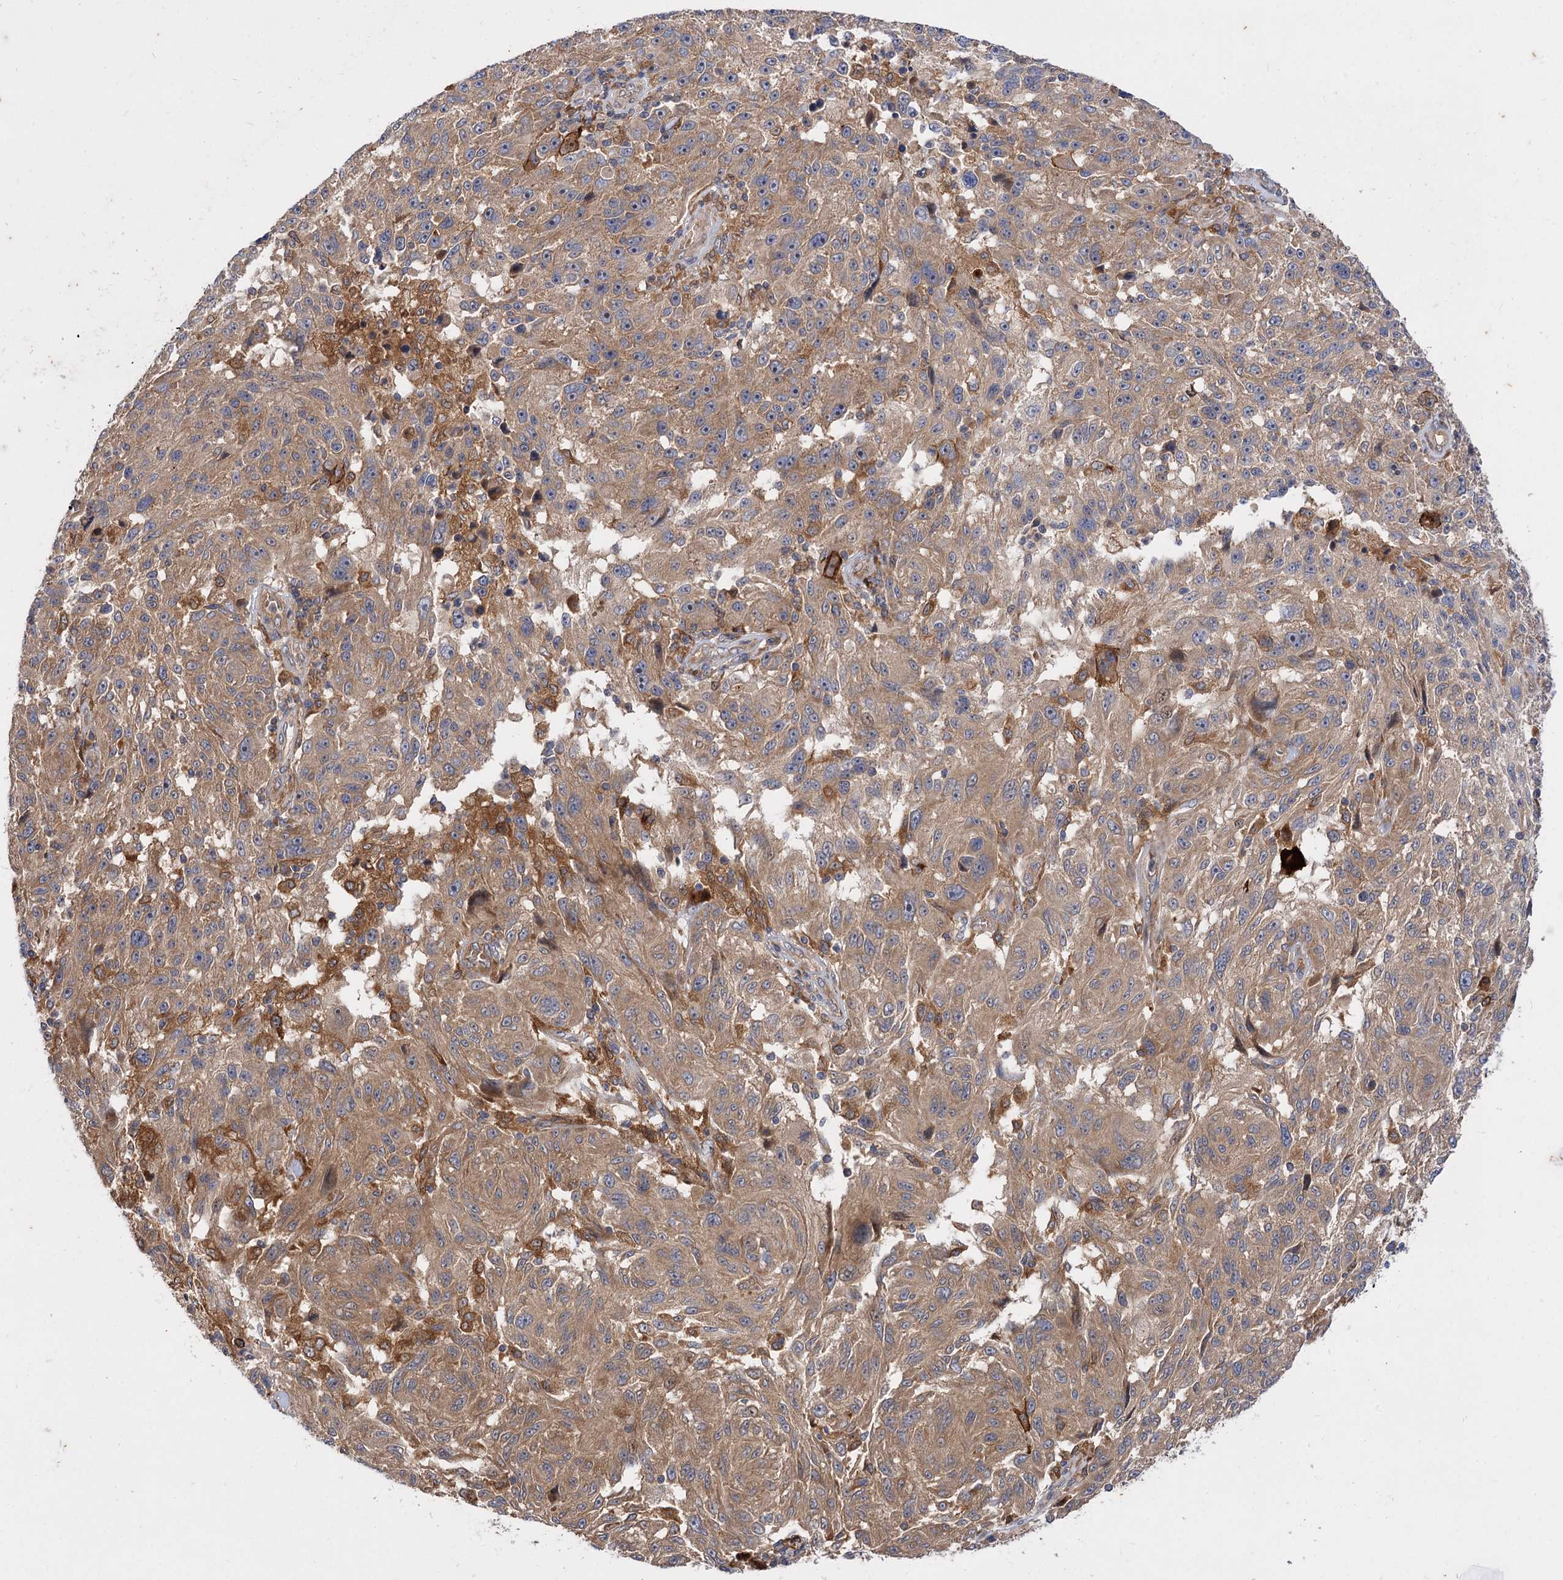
{"staining": {"intensity": "moderate", "quantity": ">75%", "location": "cytoplasmic/membranous"}, "tissue": "melanoma", "cell_type": "Tumor cells", "image_type": "cancer", "snomed": [{"axis": "morphology", "description": "Malignant melanoma, NOS"}, {"axis": "topography", "description": "Skin"}], "caption": "Melanoma stained with a protein marker displays moderate staining in tumor cells.", "gene": "PATL1", "patient": {"sex": "male", "age": 53}}